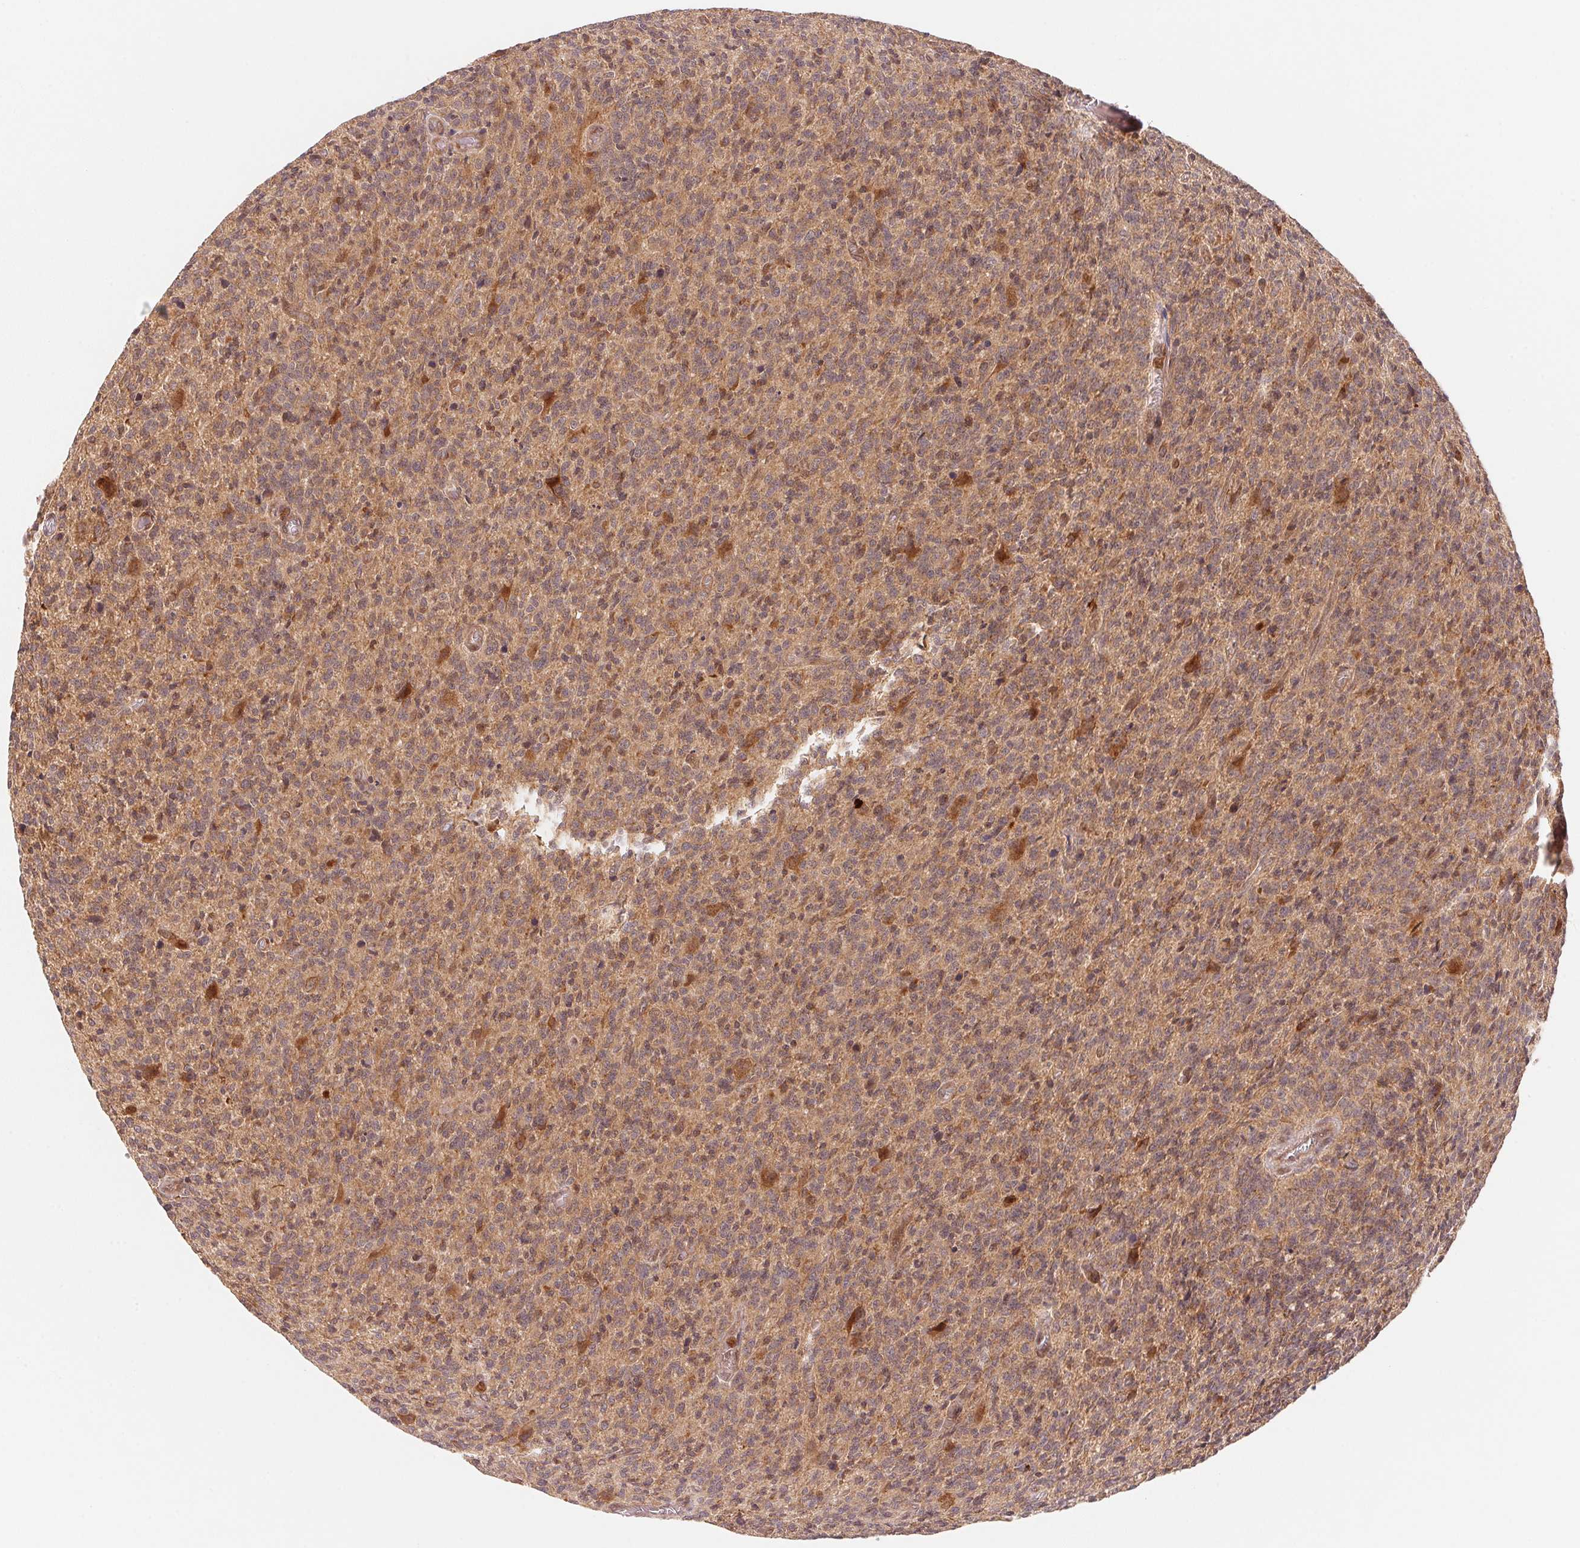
{"staining": {"intensity": "weak", "quantity": ">75%", "location": "cytoplasmic/membranous"}, "tissue": "glioma", "cell_type": "Tumor cells", "image_type": "cancer", "snomed": [{"axis": "morphology", "description": "Glioma, malignant, High grade"}, {"axis": "topography", "description": "Brain"}], "caption": "This is a micrograph of IHC staining of high-grade glioma (malignant), which shows weak expression in the cytoplasmic/membranous of tumor cells.", "gene": "CCDC102B", "patient": {"sex": "male", "age": 76}}